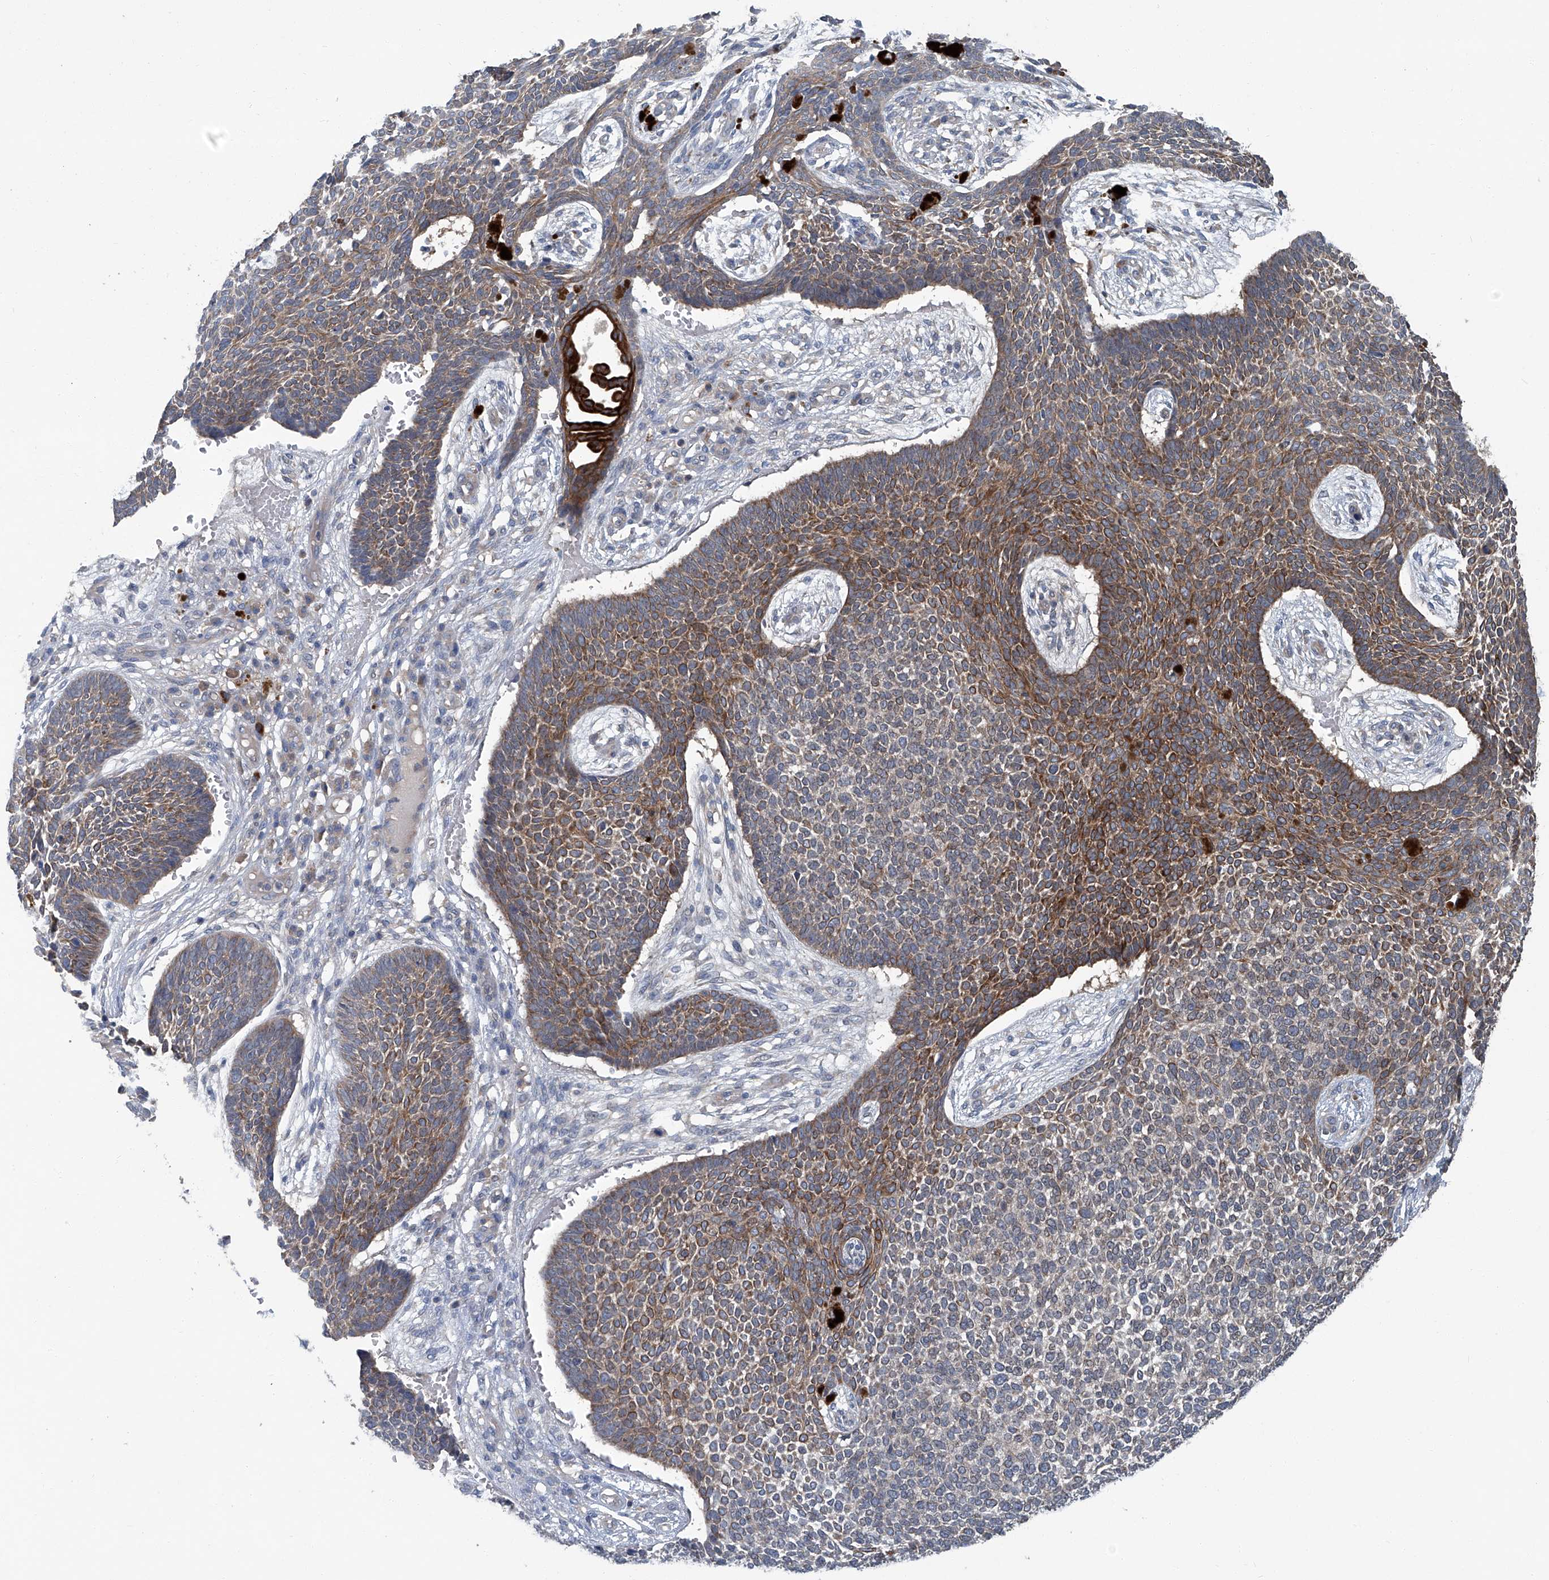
{"staining": {"intensity": "moderate", "quantity": "25%-75%", "location": "cytoplasmic/membranous"}, "tissue": "skin cancer", "cell_type": "Tumor cells", "image_type": "cancer", "snomed": [{"axis": "morphology", "description": "Basal cell carcinoma"}, {"axis": "topography", "description": "Skin"}], "caption": "Protein staining displays moderate cytoplasmic/membranous expression in approximately 25%-75% of tumor cells in skin cancer (basal cell carcinoma). Using DAB (brown) and hematoxylin (blue) stains, captured at high magnification using brightfield microscopy.", "gene": "ANKRD34A", "patient": {"sex": "female", "age": 84}}